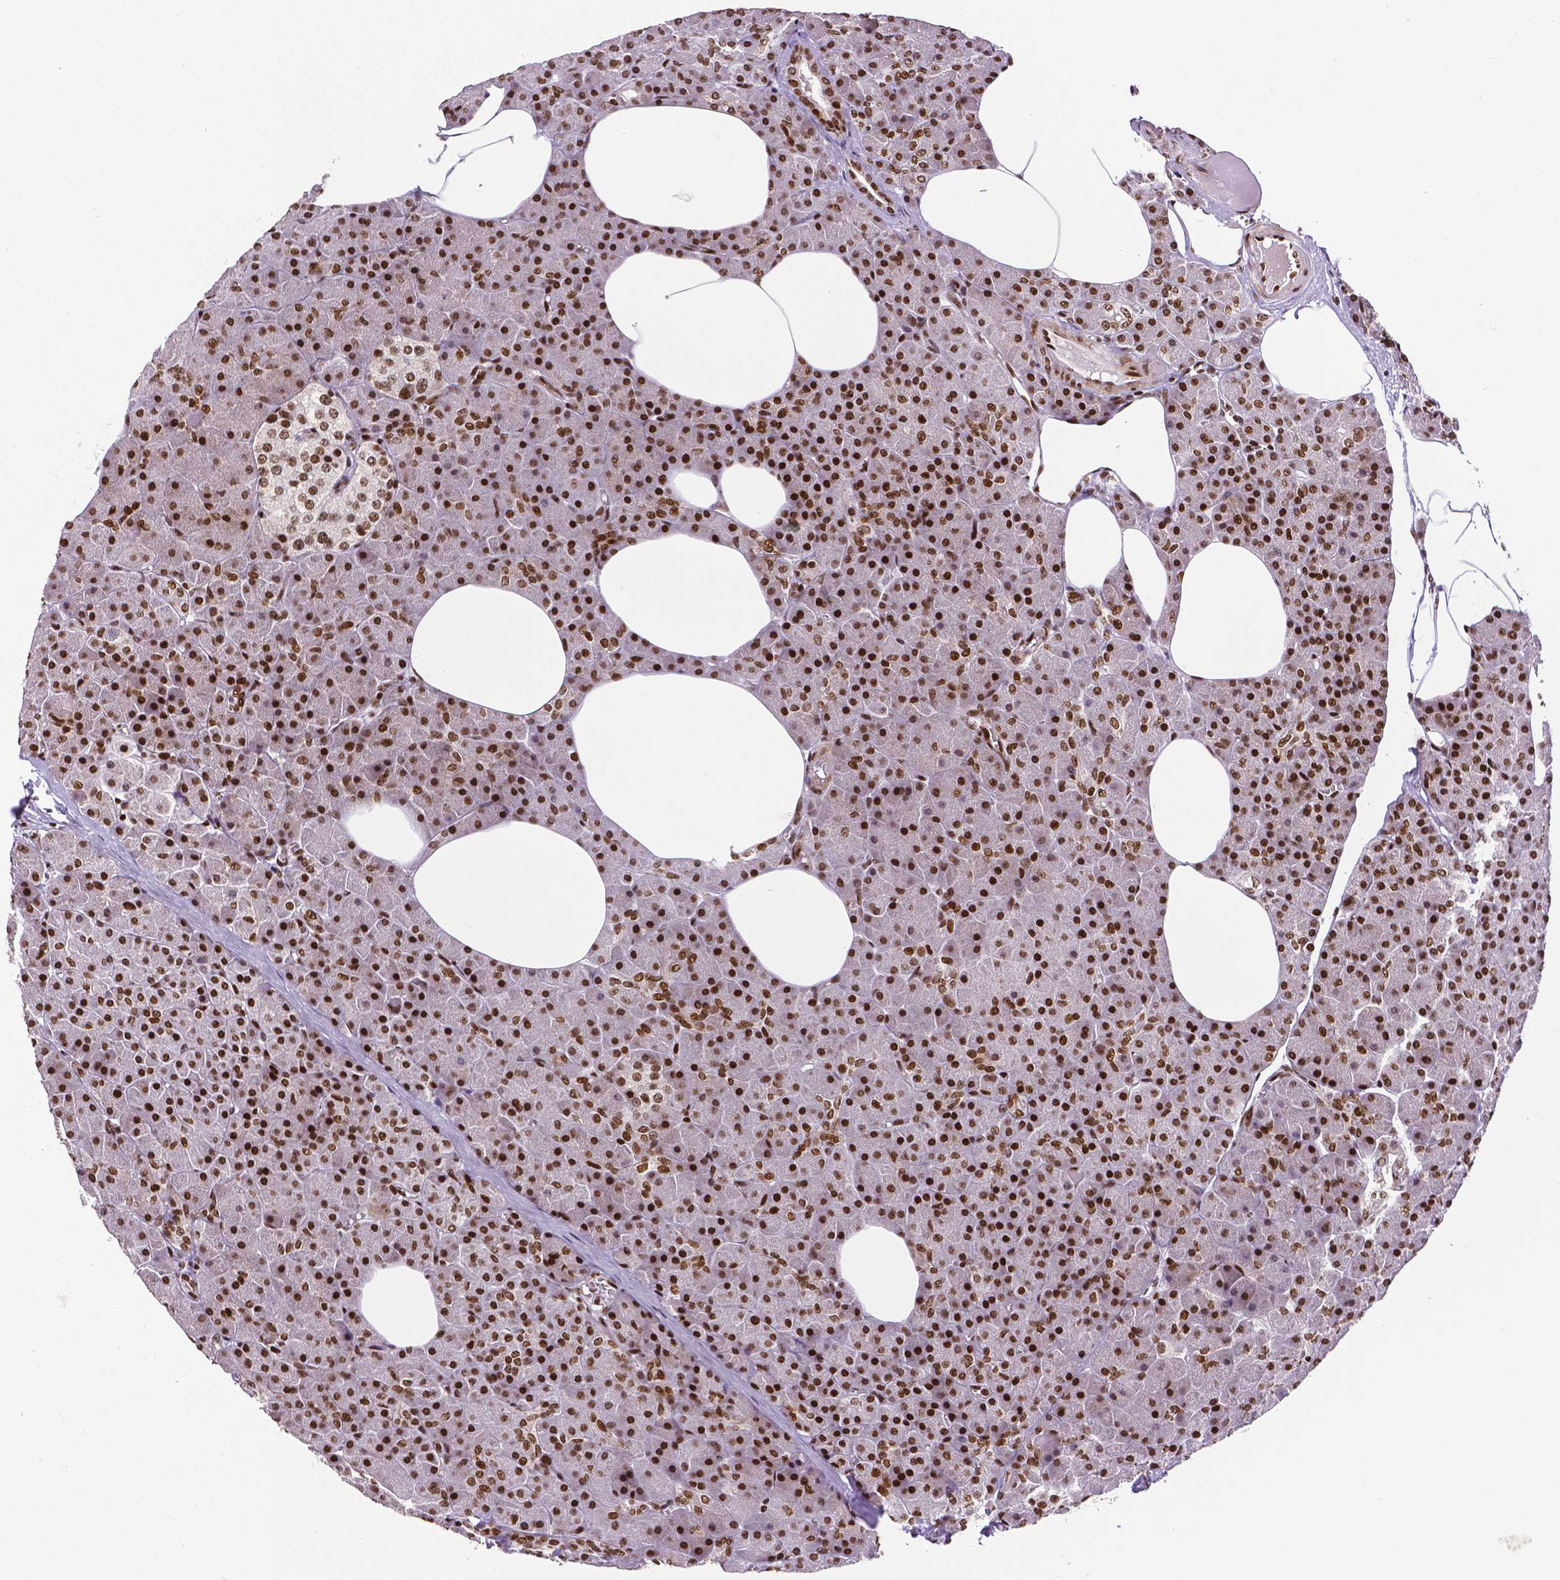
{"staining": {"intensity": "strong", "quantity": ">75%", "location": "nuclear"}, "tissue": "pancreas", "cell_type": "Exocrine glandular cells", "image_type": "normal", "snomed": [{"axis": "morphology", "description": "Normal tissue, NOS"}, {"axis": "topography", "description": "Pancreas"}], "caption": "Unremarkable pancreas was stained to show a protein in brown. There is high levels of strong nuclear expression in approximately >75% of exocrine glandular cells. The protein is shown in brown color, while the nuclei are stained blue.", "gene": "CTCF", "patient": {"sex": "female", "age": 45}}